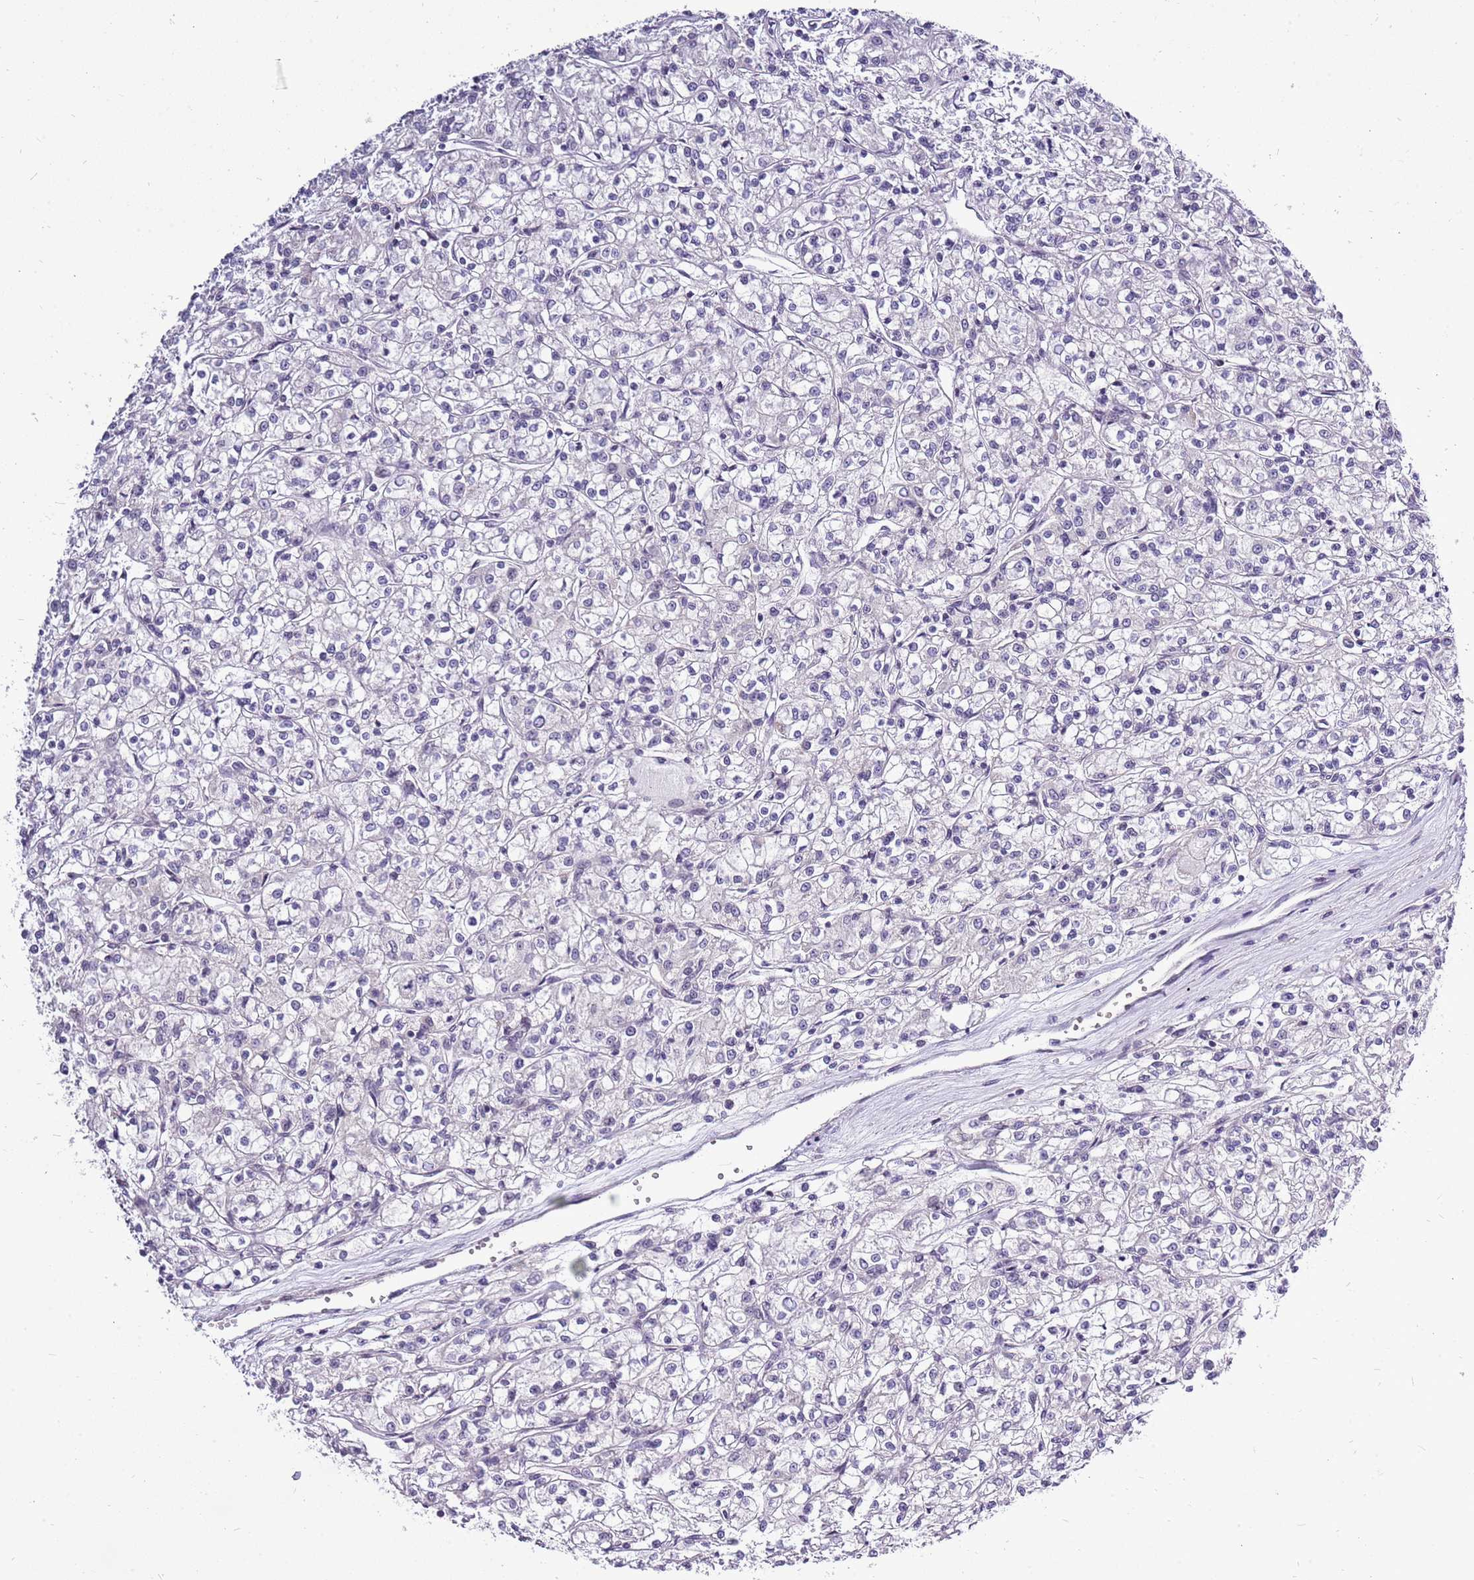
{"staining": {"intensity": "negative", "quantity": "none", "location": "none"}, "tissue": "renal cancer", "cell_type": "Tumor cells", "image_type": "cancer", "snomed": [{"axis": "morphology", "description": "Adenocarcinoma, NOS"}, {"axis": "topography", "description": "Kidney"}], "caption": "Immunohistochemical staining of renal cancer (adenocarcinoma) demonstrates no significant expression in tumor cells.", "gene": "CCDC166", "patient": {"sex": "female", "age": 59}}